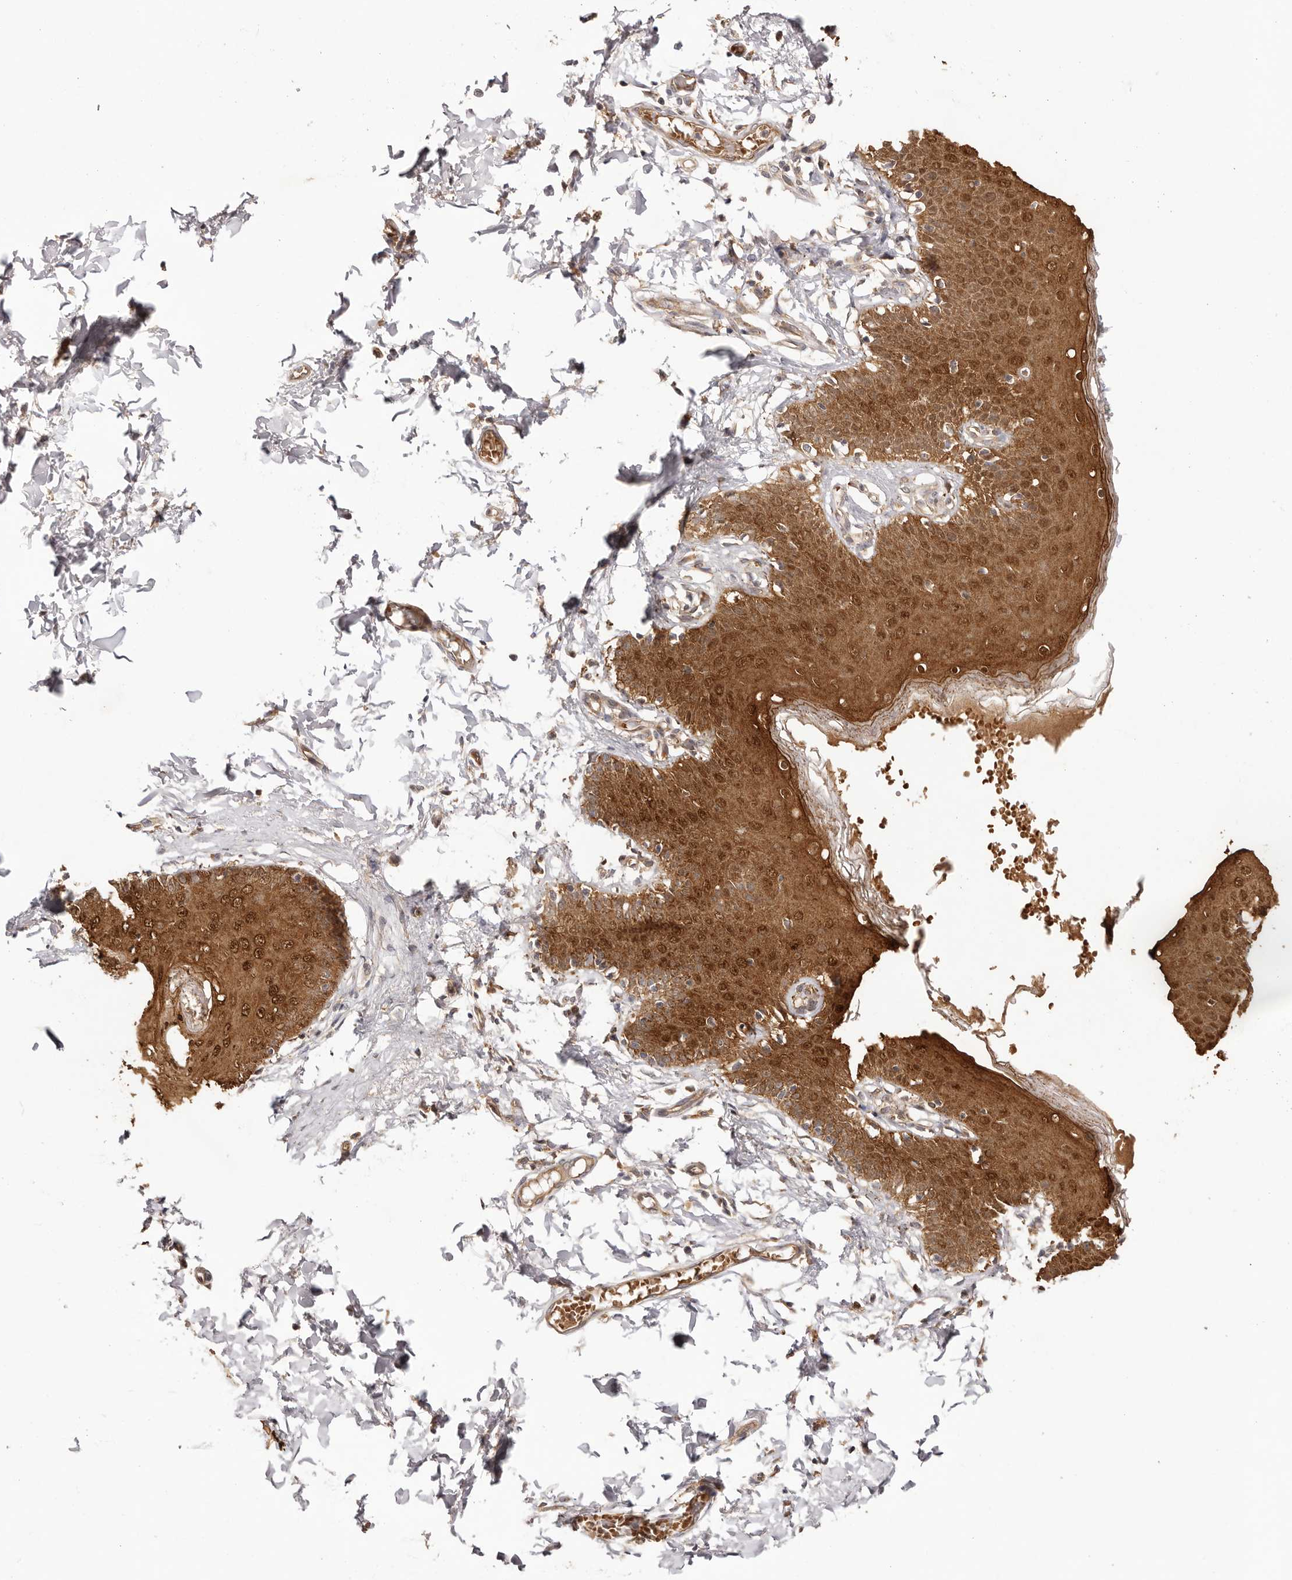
{"staining": {"intensity": "strong", "quantity": ">75%", "location": "cytoplasmic/membranous,nuclear"}, "tissue": "skin", "cell_type": "Epidermal cells", "image_type": "normal", "snomed": [{"axis": "morphology", "description": "Normal tissue, NOS"}, {"axis": "topography", "description": "Vulva"}], "caption": "This image shows immunohistochemistry staining of normal human skin, with high strong cytoplasmic/membranous,nuclear positivity in approximately >75% of epidermal cells.", "gene": "UBR2", "patient": {"sex": "female", "age": 66}}